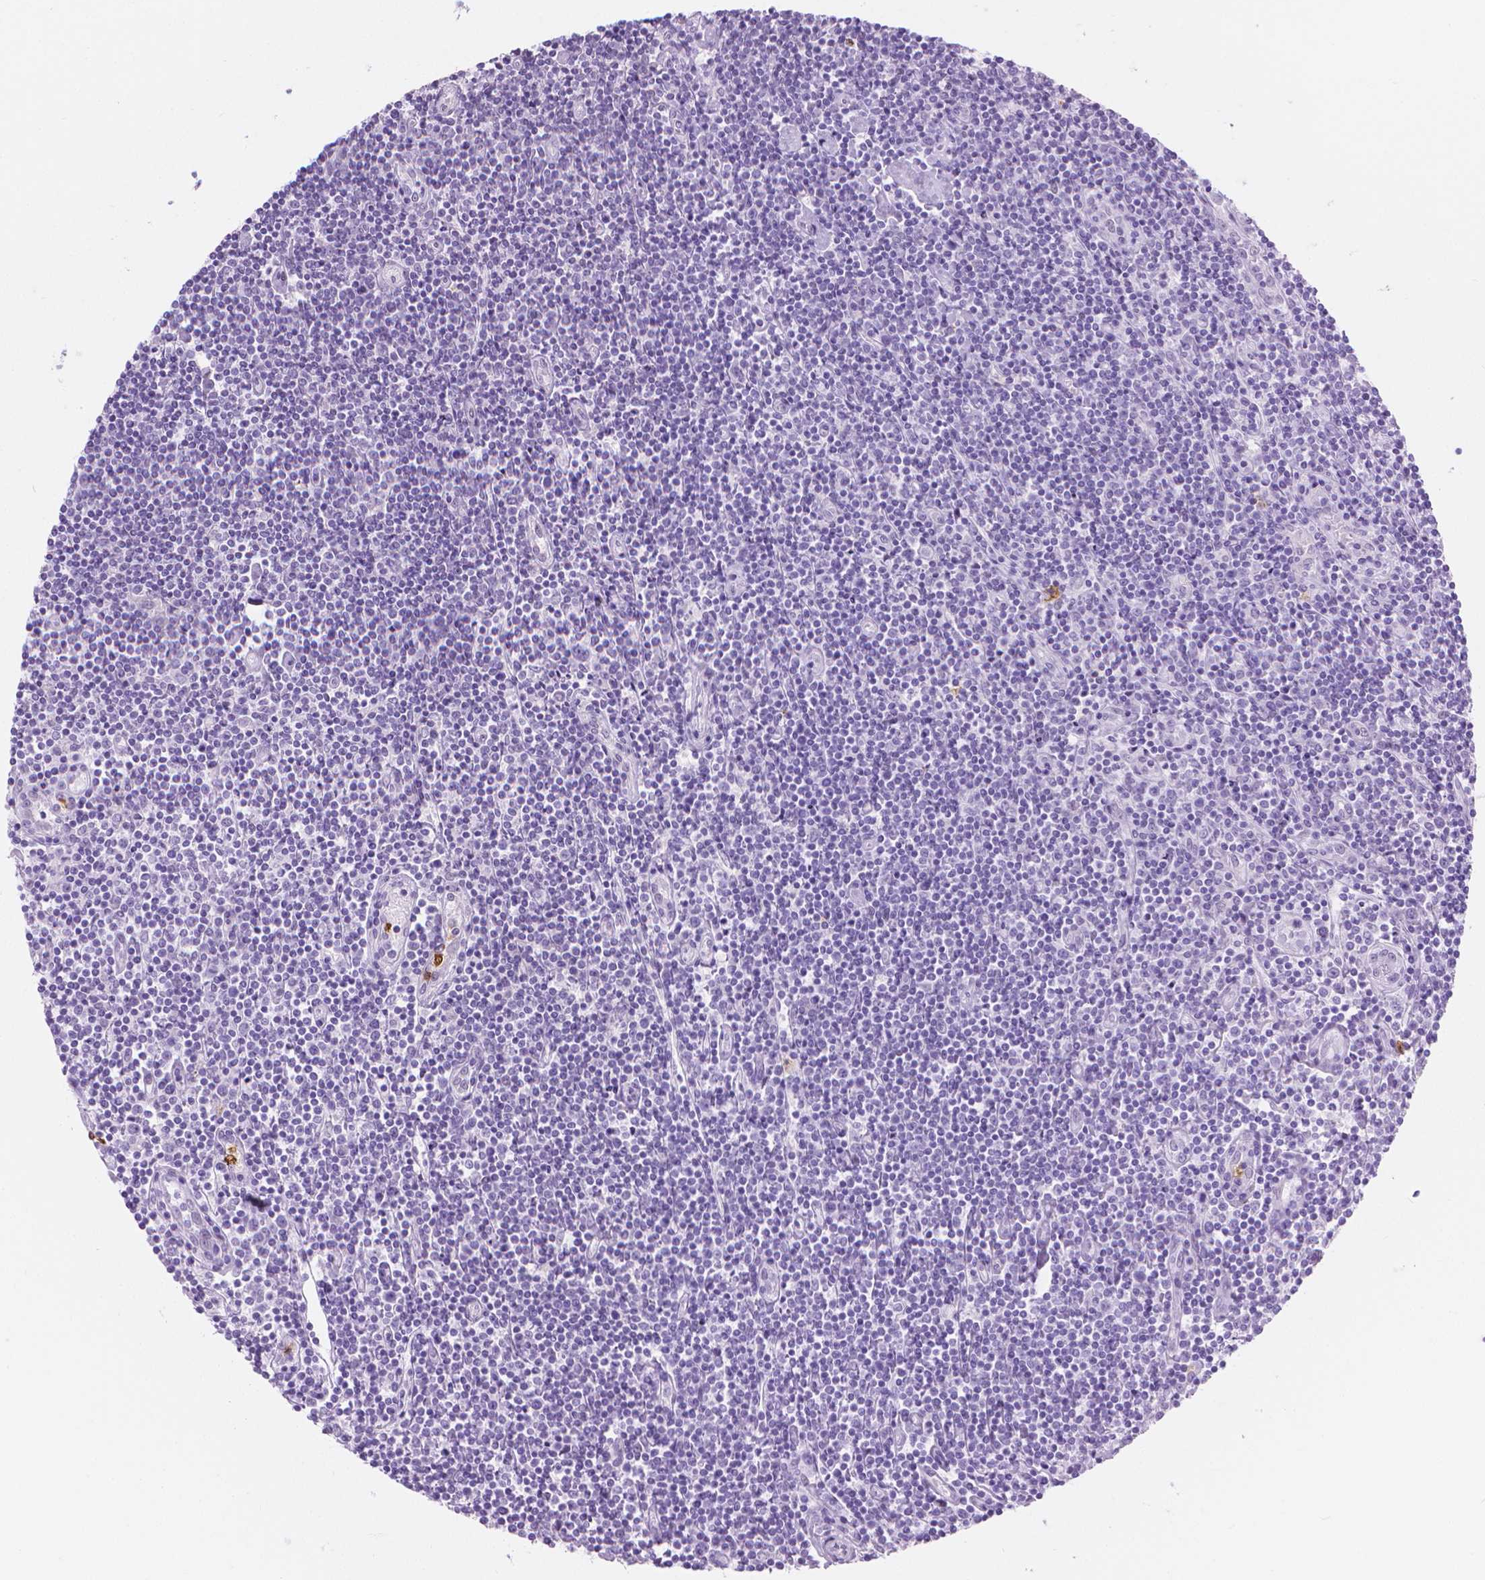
{"staining": {"intensity": "negative", "quantity": "none", "location": "none"}, "tissue": "lymphoma", "cell_type": "Tumor cells", "image_type": "cancer", "snomed": [{"axis": "morphology", "description": "Hodgkin's disease, NOS"}, {"axis": "topography", "description": "Lymph node"}], "caption": "Tumor cells are negative for brown protein staining in lymphoma.", "gene": "CFAP52", "patient": {"sex": "male", "age": 40}}